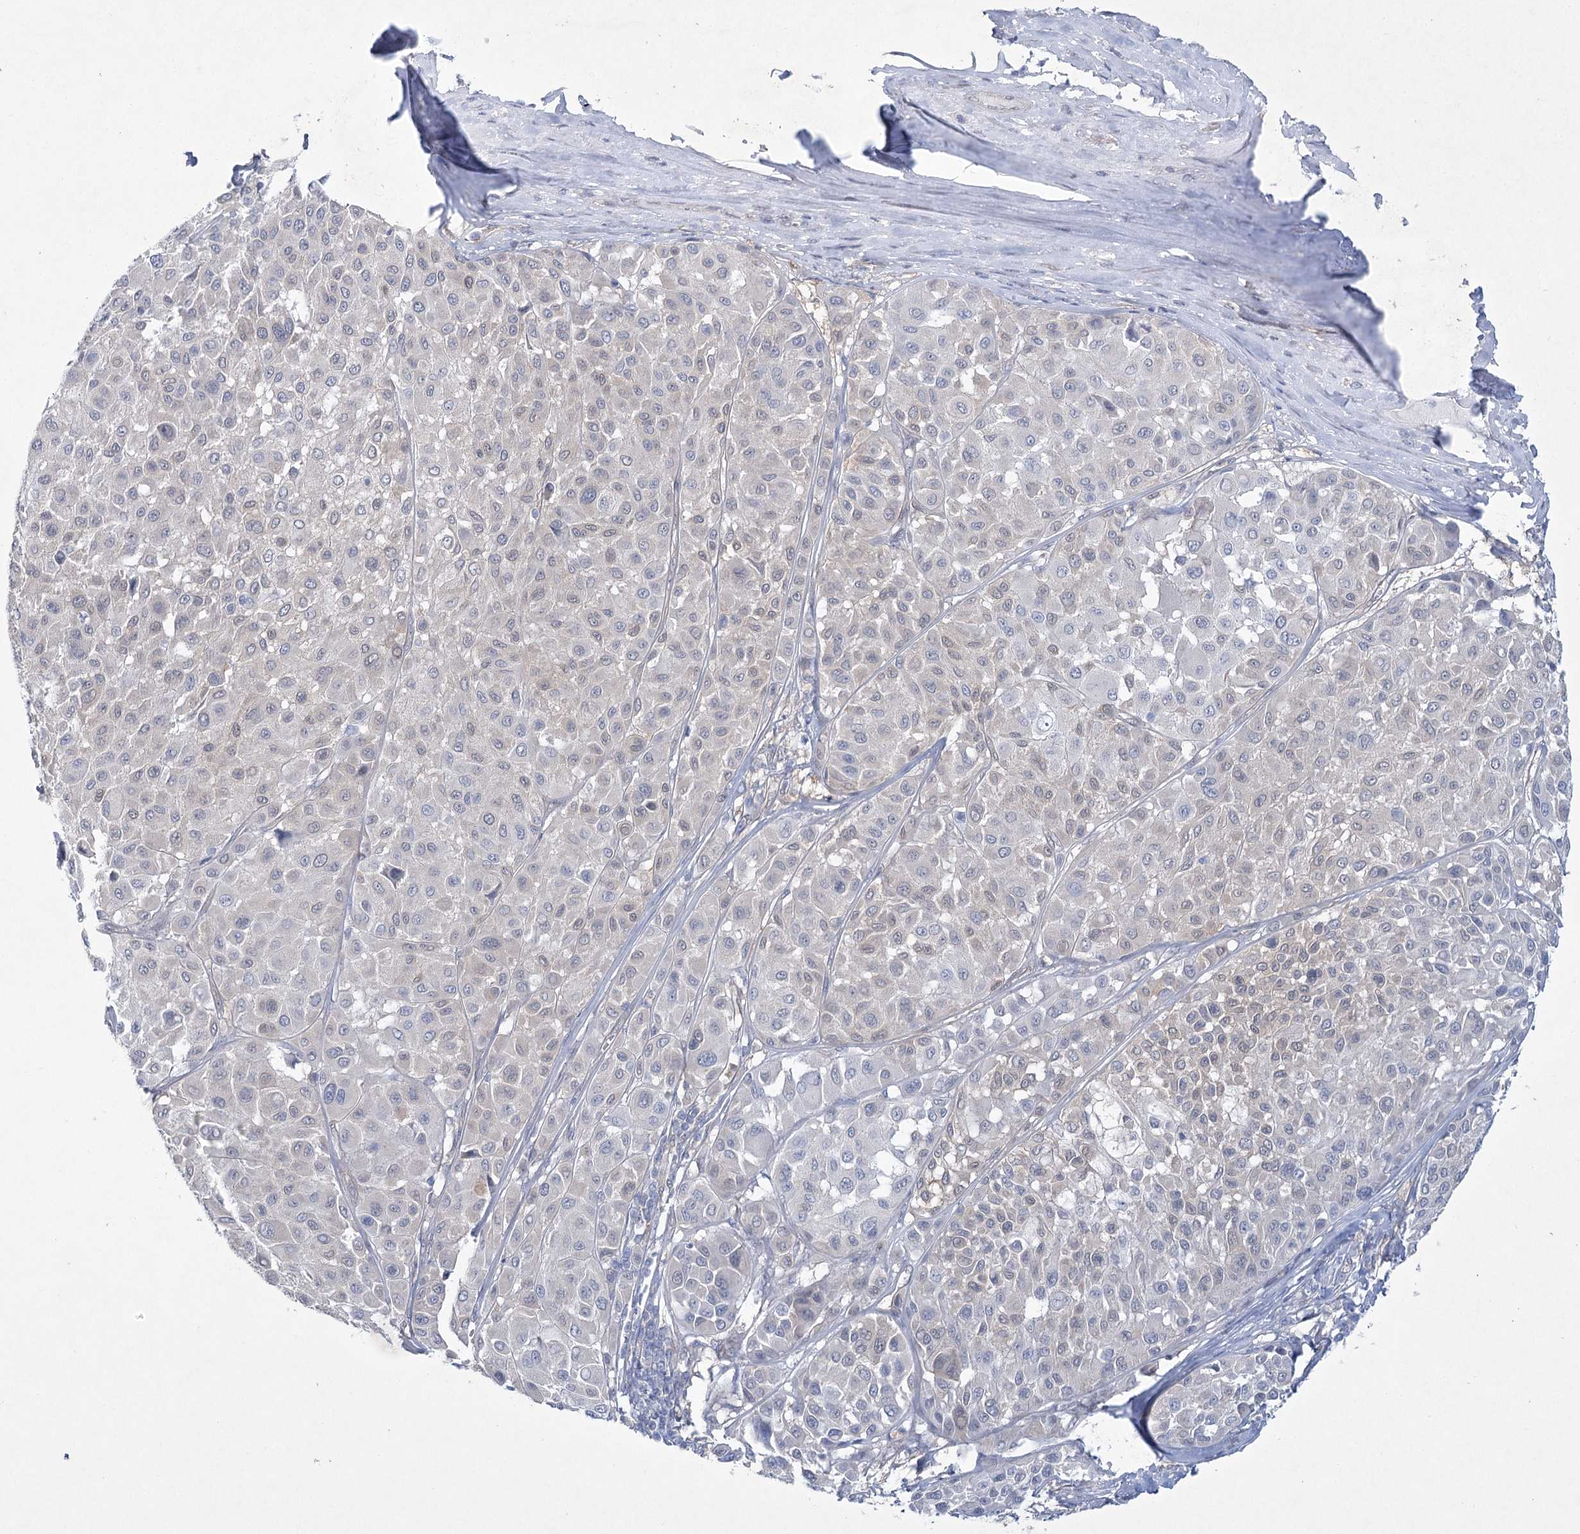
{"staining": {"intensity": "negative", "quantity": "none", "location": "none"}, "tissue": "melanoma", "cell_type": "Tumor cells", "image_type": "cancer", "snomed": [{"axis": "morphology", "description": "Malignant melanoma, Metastatic site"}, {"axis": "topography", "description": "Soft tissue"}], "caption": "An image of melanoma stained for a protein displays no brown staining in tumor cells.", "gene": "AAMDC", "patient": {"sex": "male", "age": 41}}